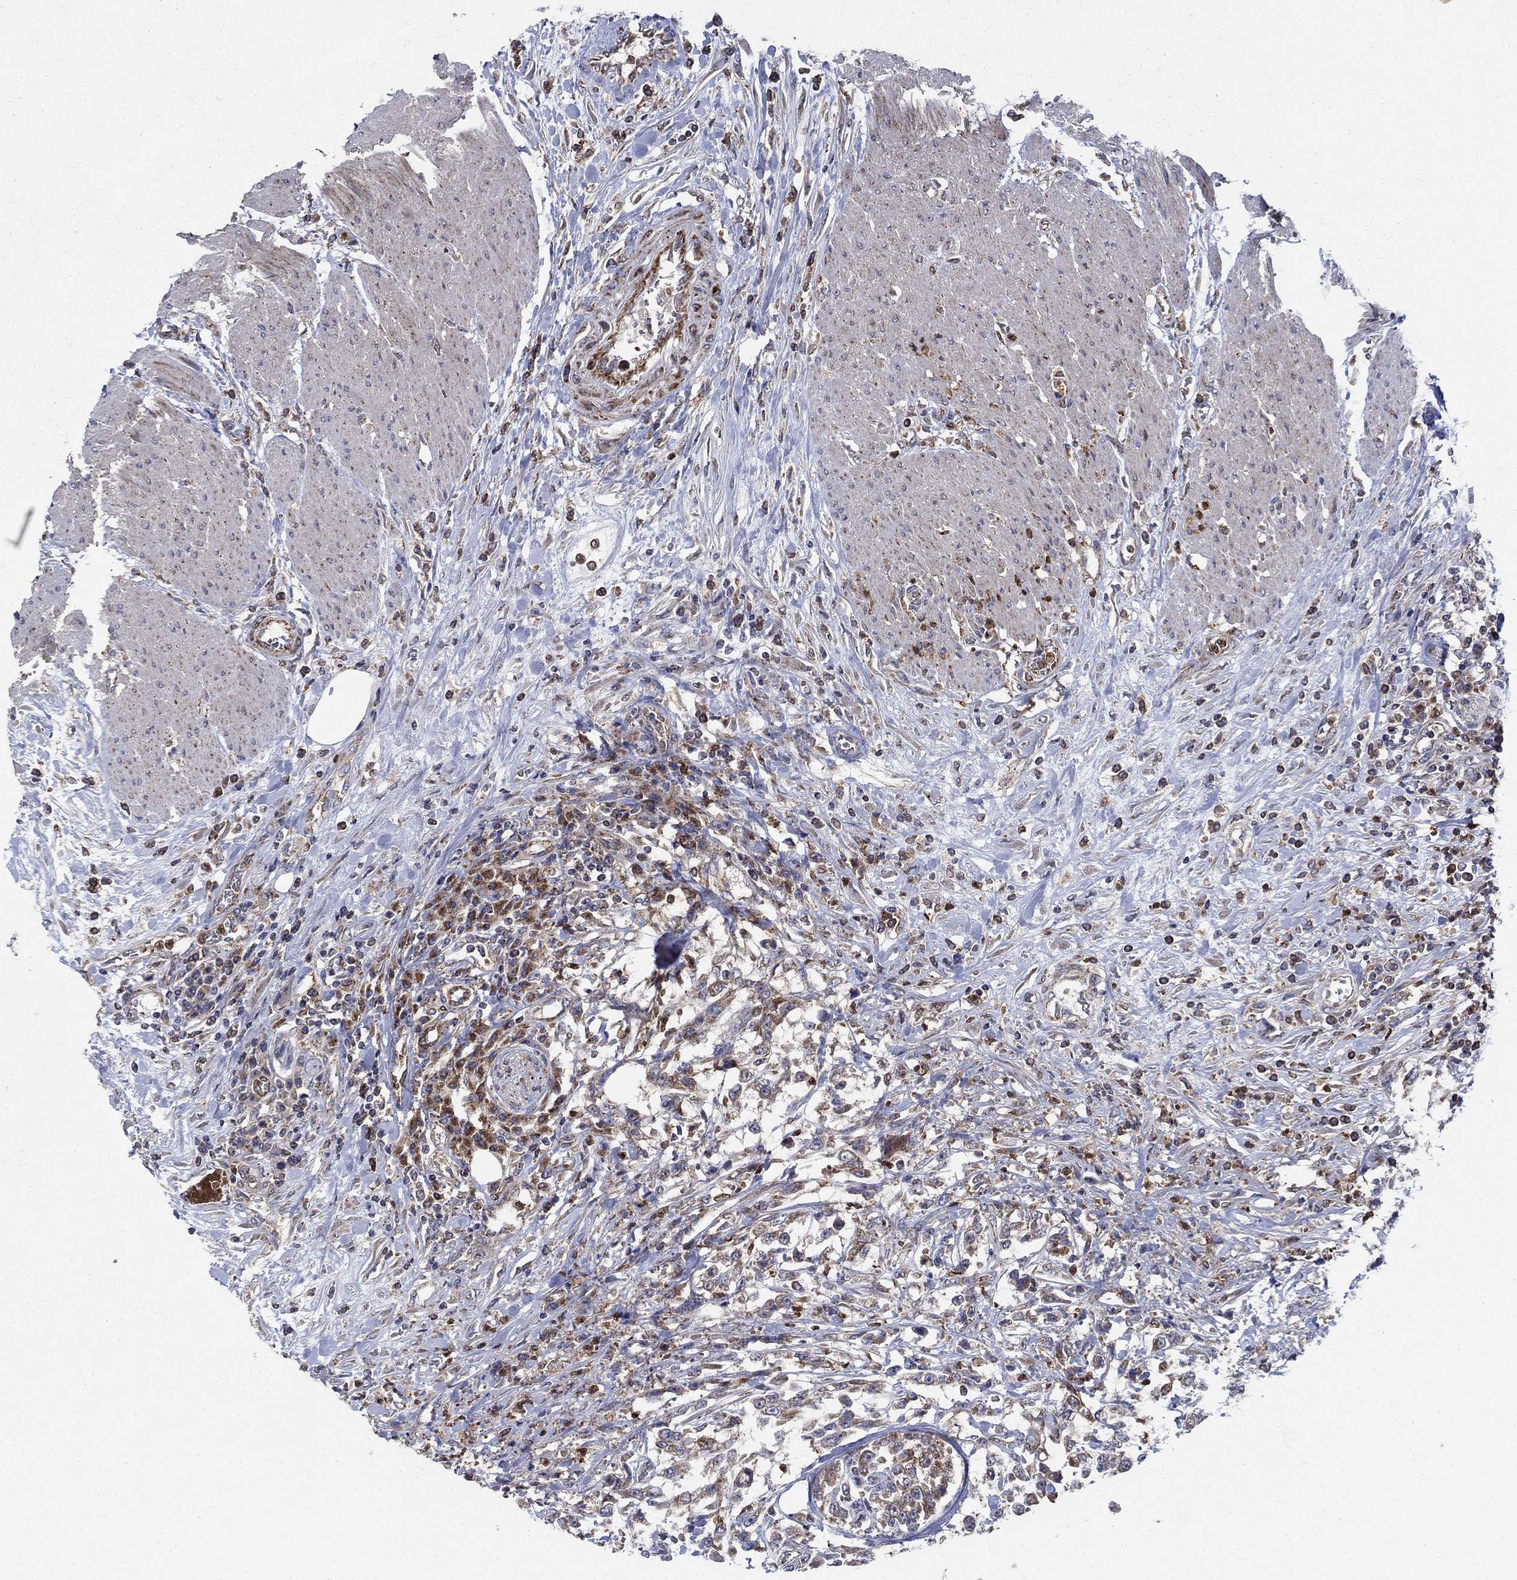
{"staining": {"intensity": "moderate", "quantity": "<25%", "location": "cytoplasmic/membranous"}, "tissue": "urothelial cancer", "cell_type": "Tumor cells", "image_type": "cancer", "snomed": [{"axis": "morphology", "description": "Urothelial carcinoma, High grade"}, {"axis": "topography", "description": "Urinary bladder"}], "caption": "Moderate cytoplasmic/membranous expression for a protein is present in about <25% of tumor cells of urothelial carcinoma (high-grade) using immunohistochemistry (IHC).", "gene": "RNF19B", "patient": {"sex": "male", "age": 46}}